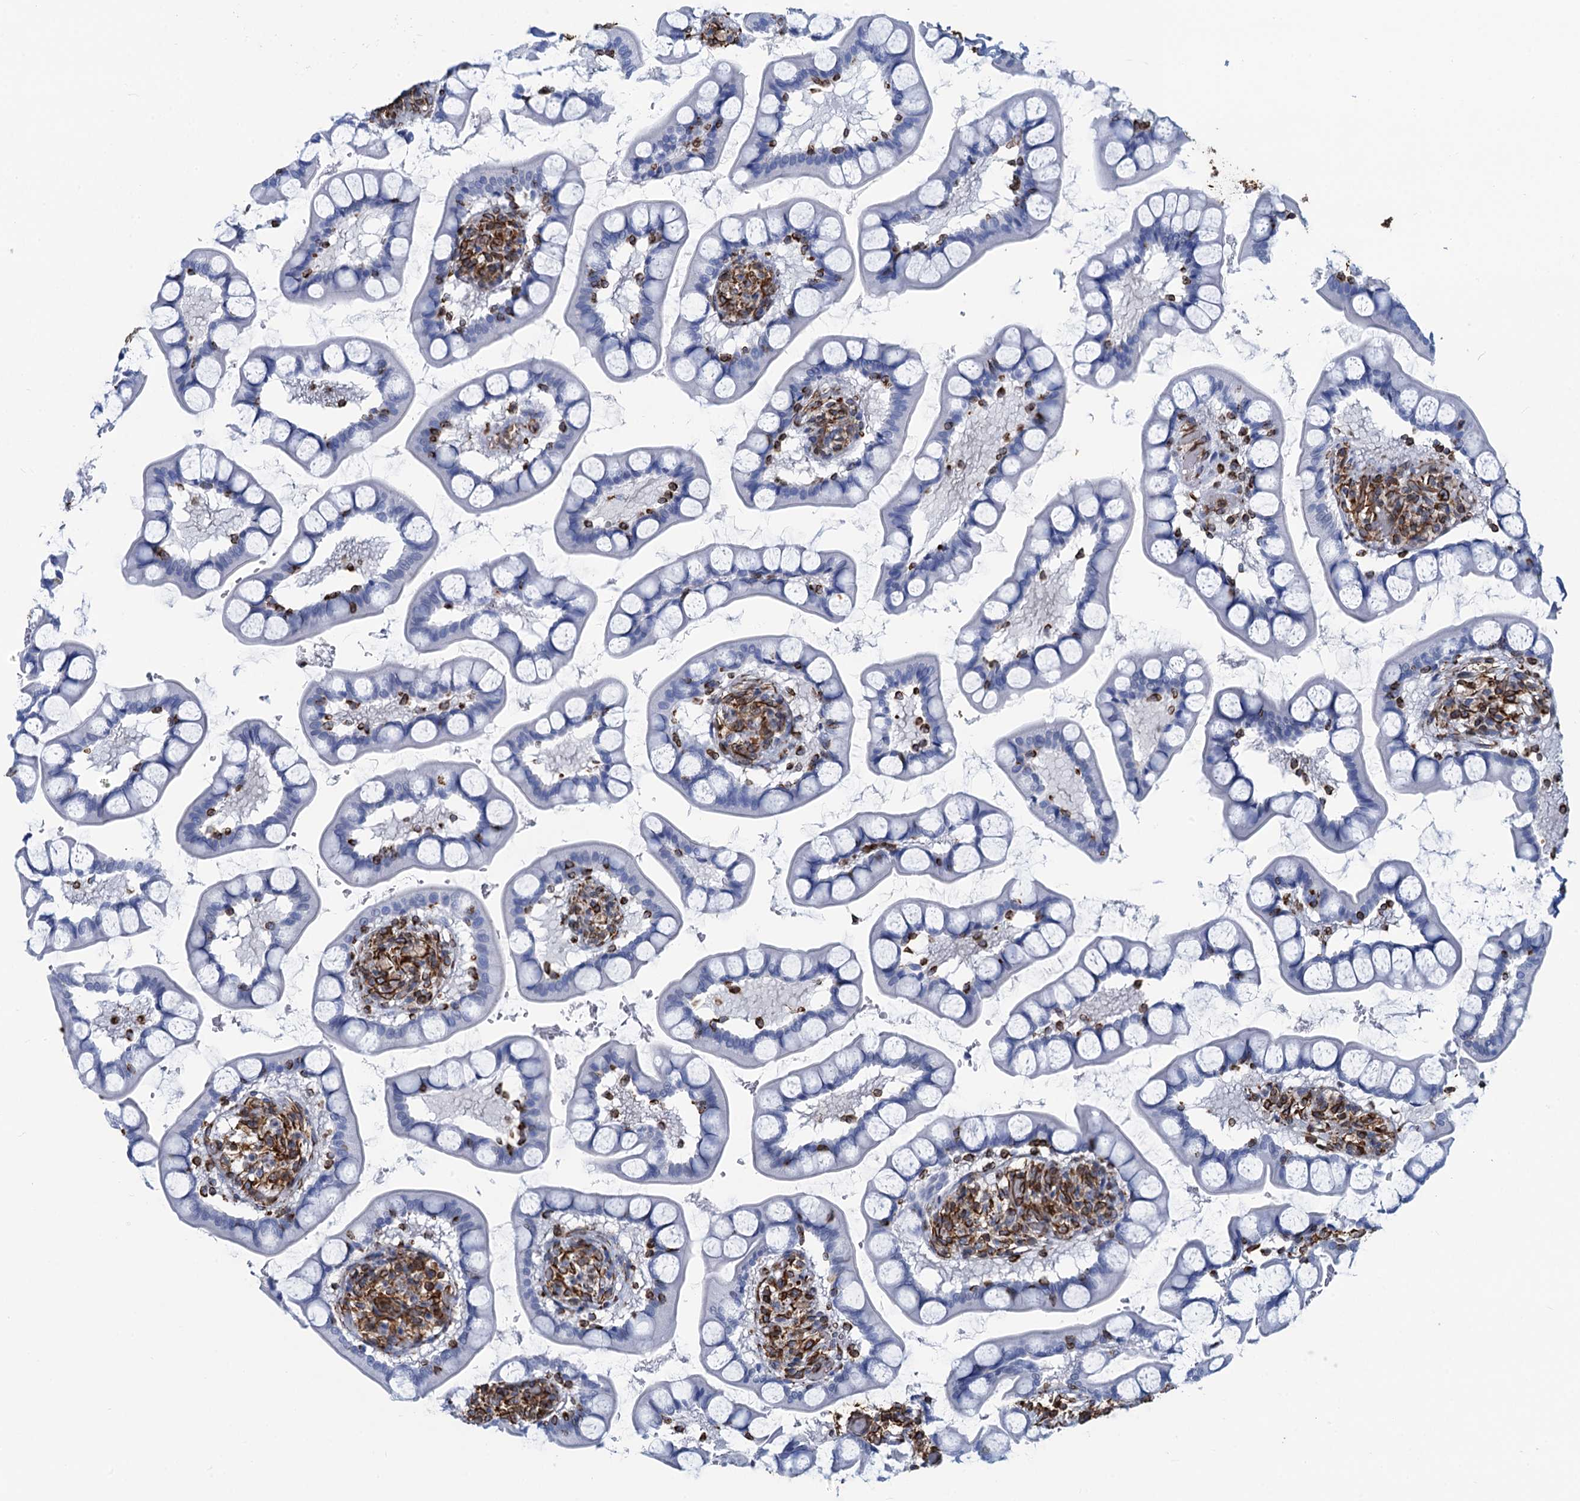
{"staining": {"intensity": "negative", "quantity": "none", "location": "none"}, "tissue": "small intestine", "cell_type": "Glandular cells", "image_type": "normal", "snomed": [{"axis": "morphology", "description": "Normal tissue, NOS"}, {"axis": "topography", "description": "Small intestine"}], "caption": "Glandular cells are negative for protein expression in normal human small intestine. The staining was performed using DAB (3,3'-diaminobenzidine) to visualize the protein expression in brown, while the nuclei were stained in blue with hematoxylin (Magnification: 20x).", "gene": "PGM2", "patient": {"sex": "male", "age": 52}}